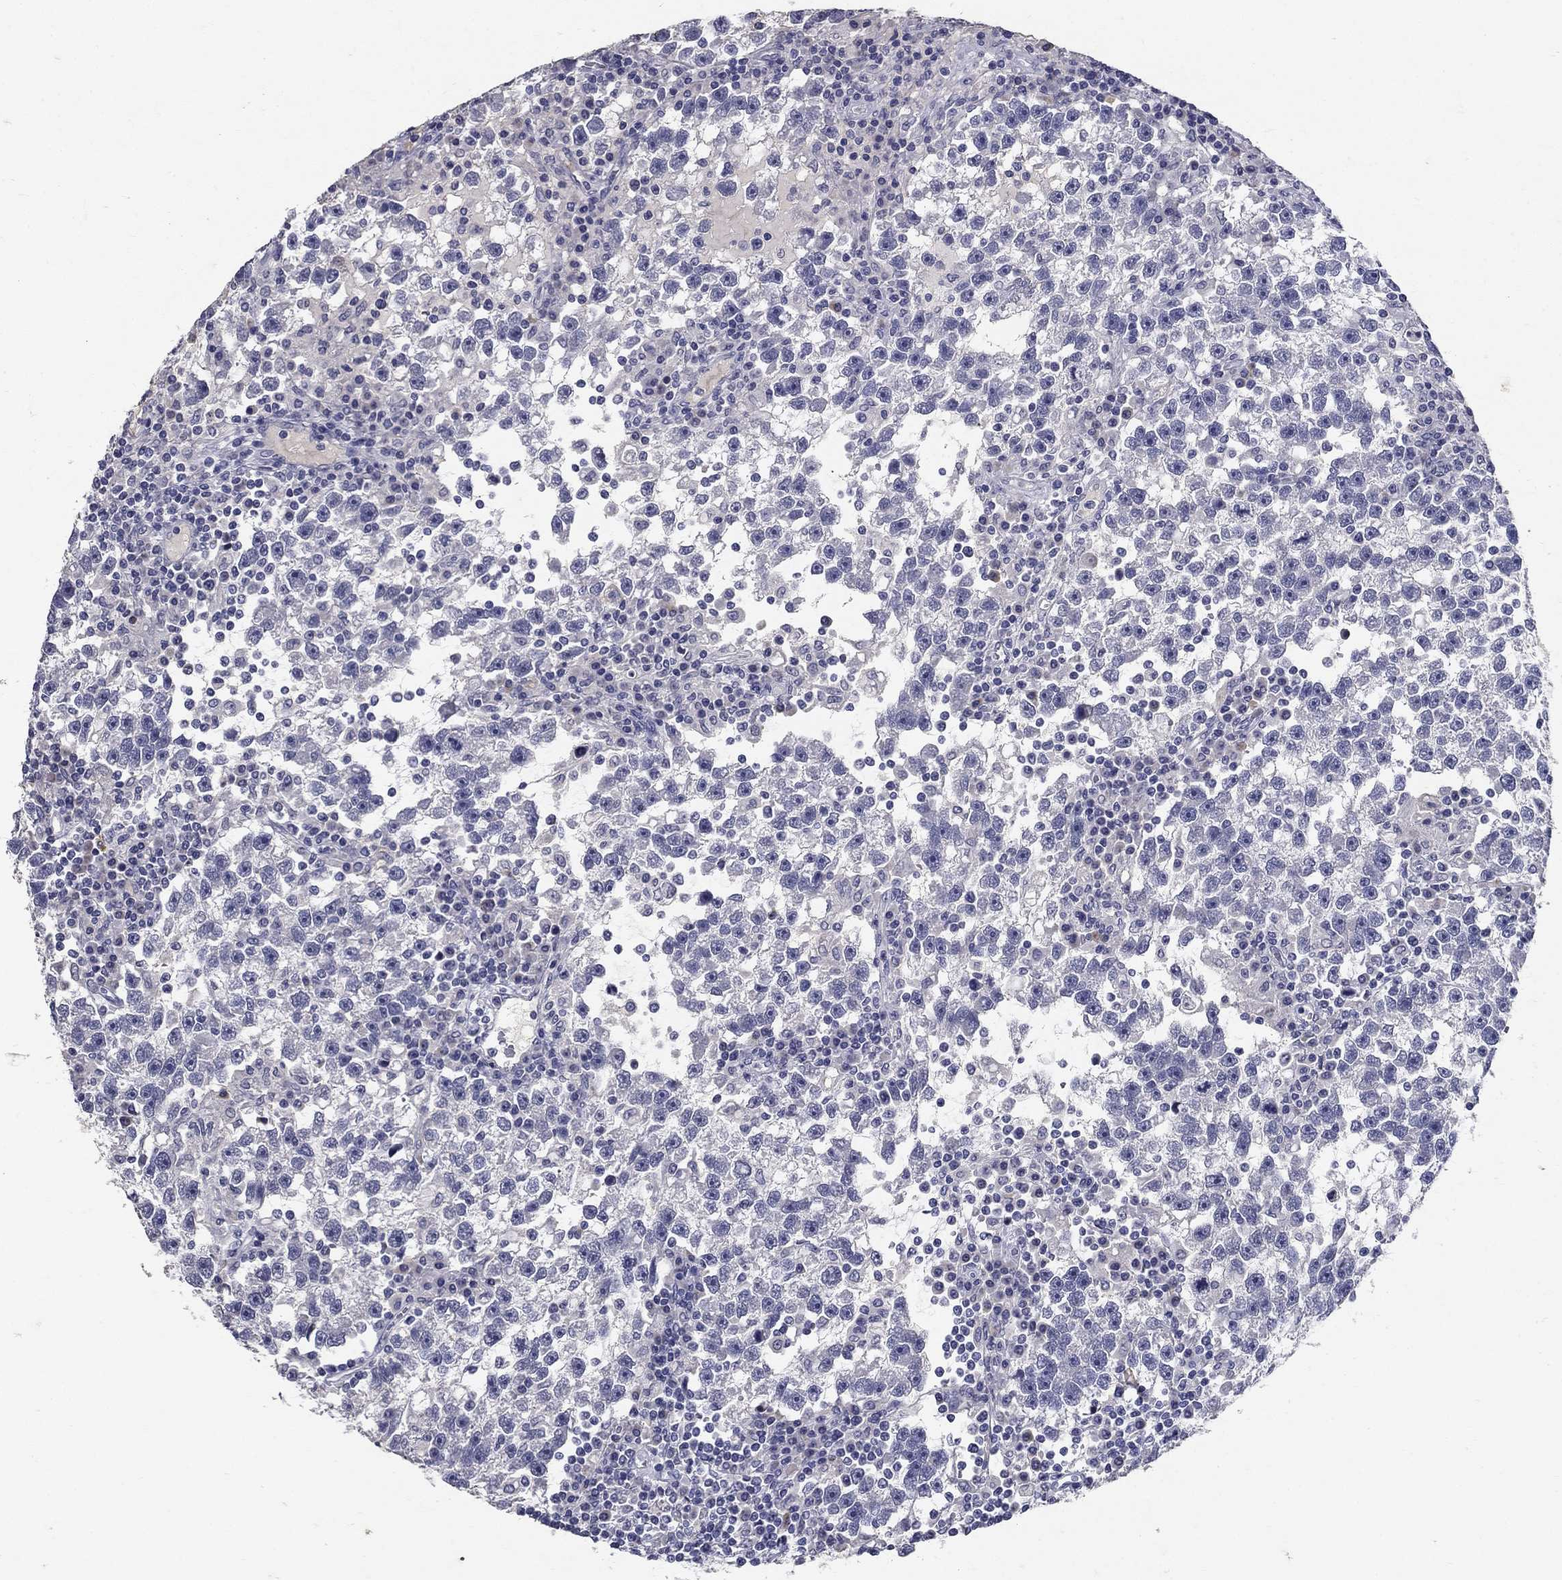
{"staining": {"intensity": "negative", "quantity": "none", "location": "none"}, "tissue": "testis cancer", "cell_type": "Tumor cells", "image_type": "cancer", "snomed": [{"axis": "morphology", "description": "Seminoma, NOS"}, {"axis": "topography", "description": "Testis"}], "caption": "Immunohistochemical staining of human testis cancer demonstrates no significant expression in tumor cells.", "gene": "POMC", "patient": {"sex": "male", "age": 47}}